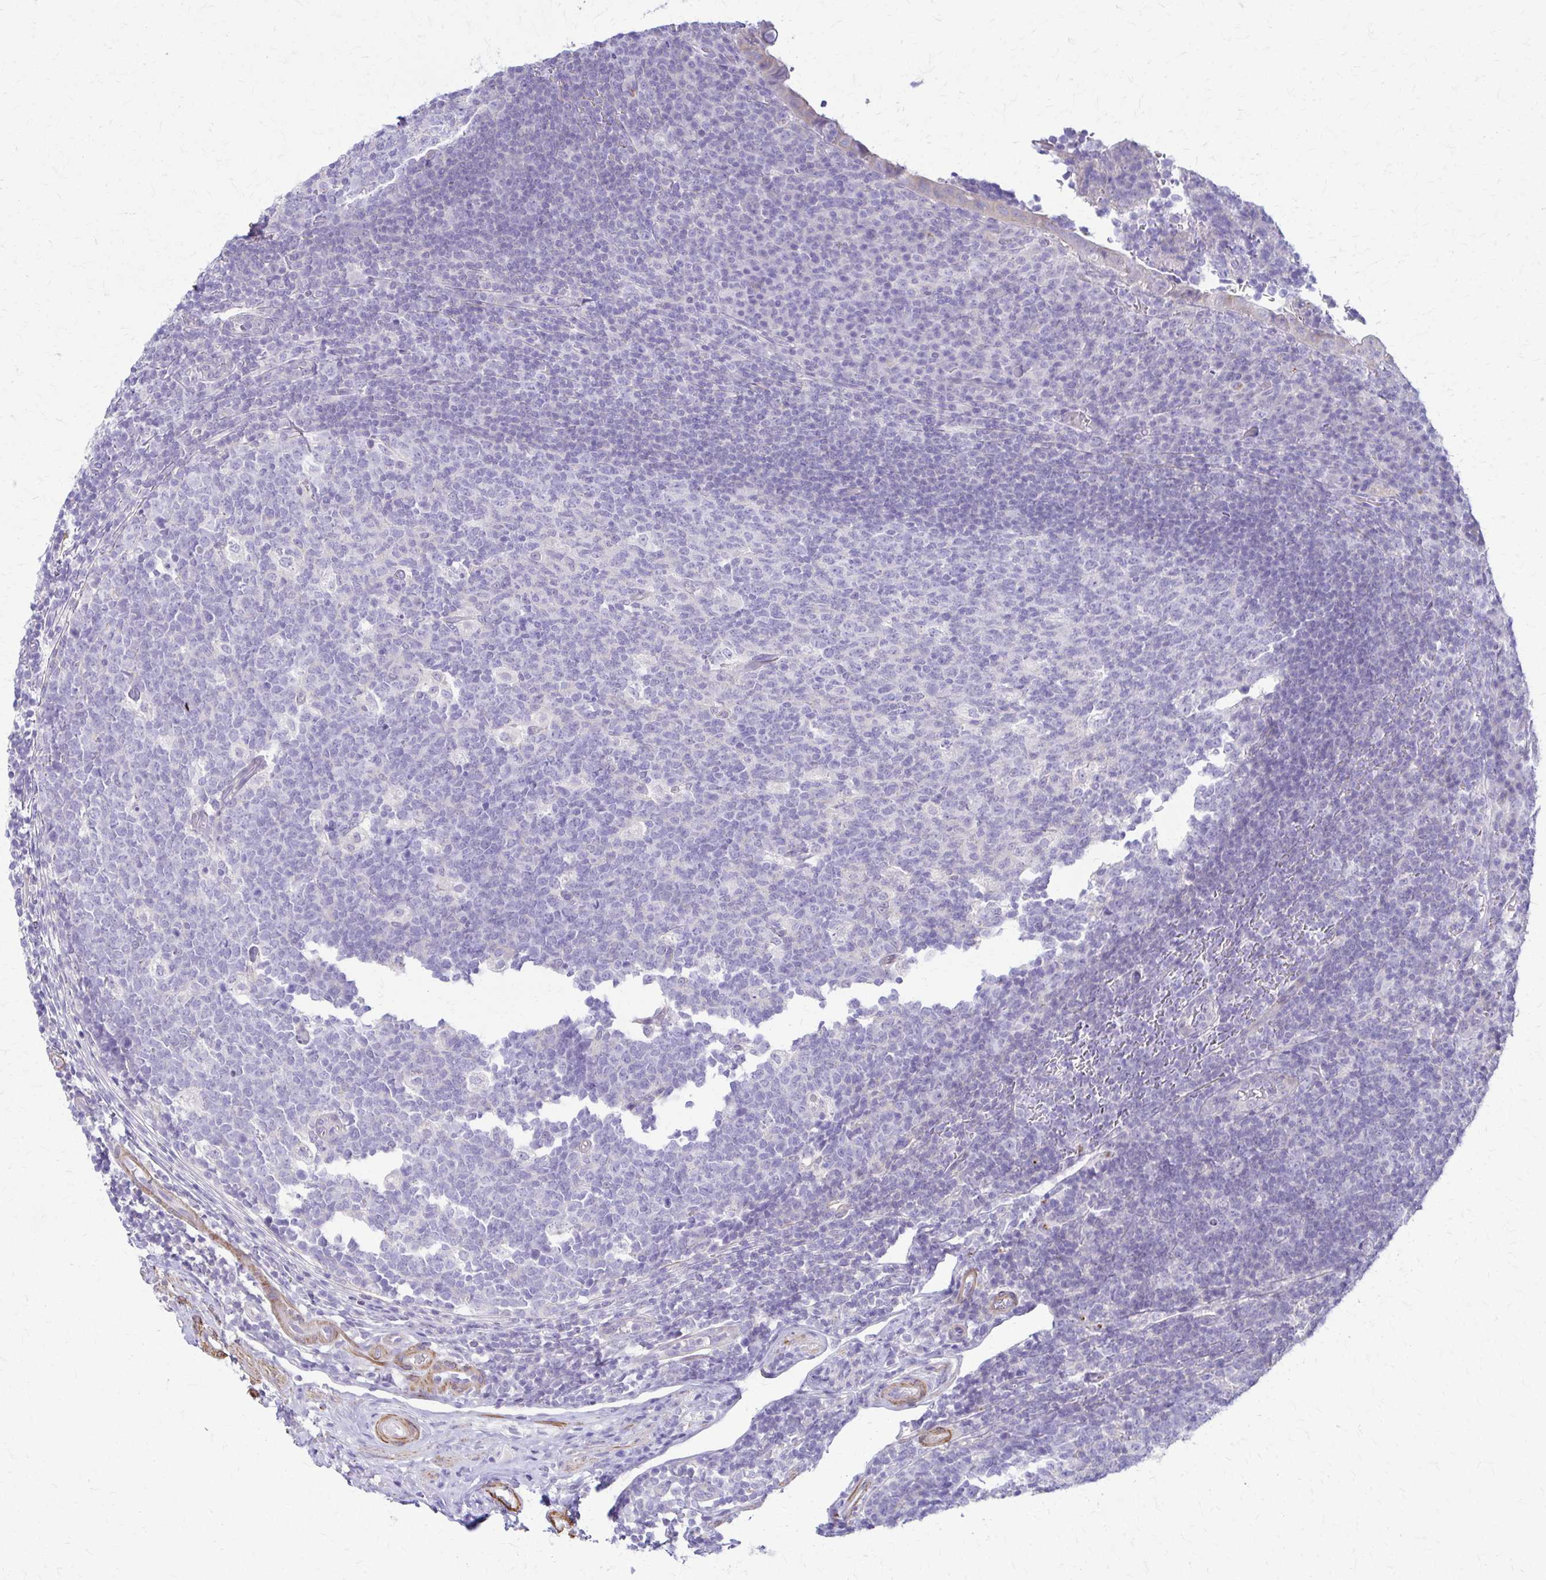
{"staining": {"intensity": "negative", "quantity": "none", "location": "none"}, "tissue": "appendix", "cell_type": "Glandular cells", "image_type": "normal", "snomed": [{"axis": "morphology", "description": "Normal tissue, NOS"}, {"axis": "topography", "description": "Appendix"}], "caption": "Immunohistochemical staining of unremarkable appendix shows no significant staining in glandular cells. The staining was performed using DAB to visualize the protein expression in brown, while the nuclei were stained in blue with hematoxylin (Magnification: 20x).", "gene": "DSP", "patient": {"sex": "male", "age": 18}}